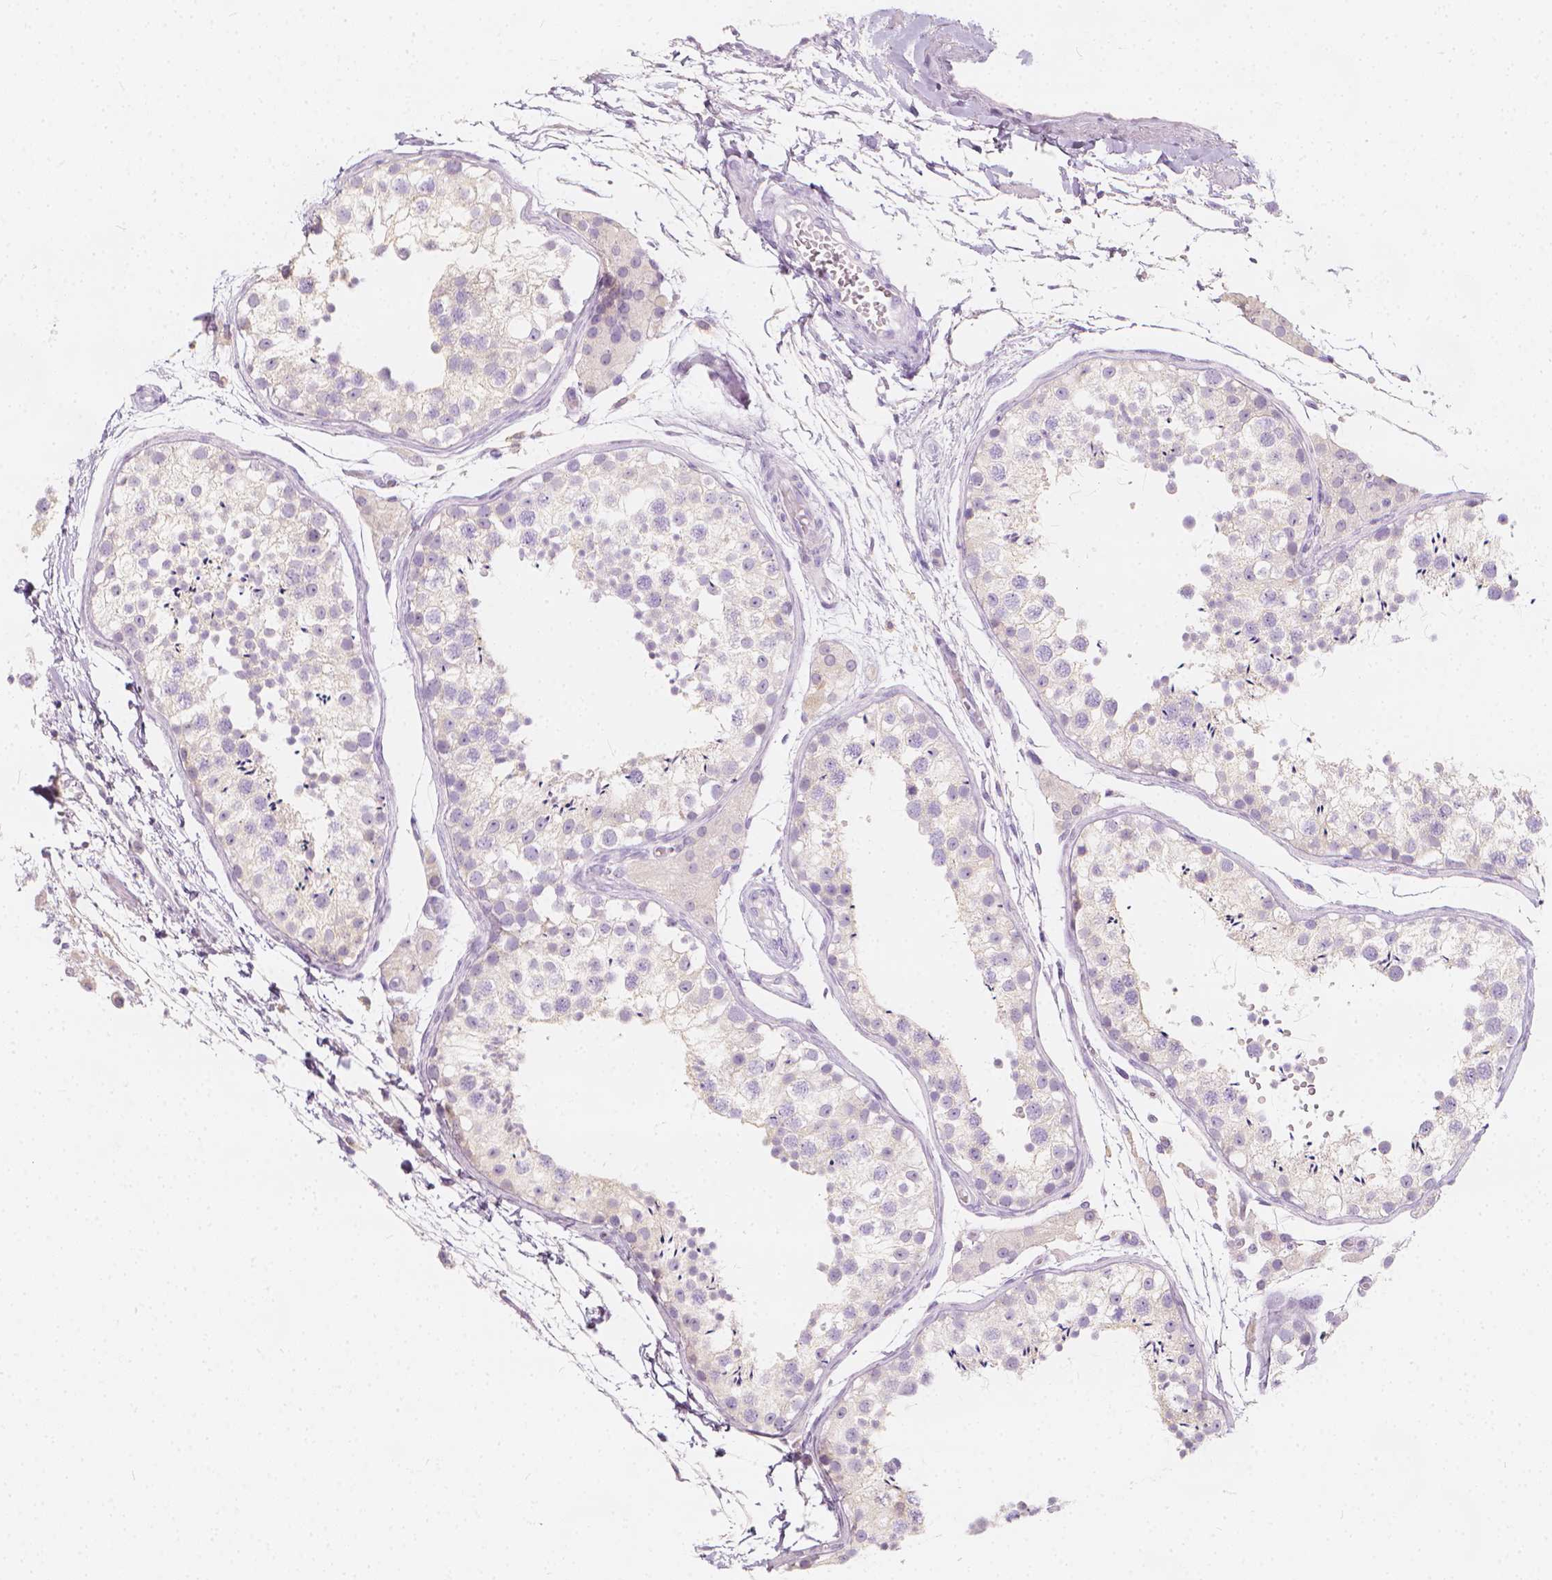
{"staining": {"intensity": "negative", "quantity": "none", "location": "none"}, "tissue": "testis", "cell_type": "Cells in seminiferous ducts", "image_type": "normal", "snomed": [{"axis": "morphology", "description": "Normal tissue, NOS"}, {"axis": "topography", "description": "Testis"}], "caption": "DAB immunohistochemical staining of unremarkable testis displays no significant positivity in cells in seminiferous ducts. (Stains: DAB IHC with hematoxylin counter stain, Microscopy: brightfield microscopy at high magnification).", "gene": "RBFOX1", "patient": {"sex": "male", "age": 29}}